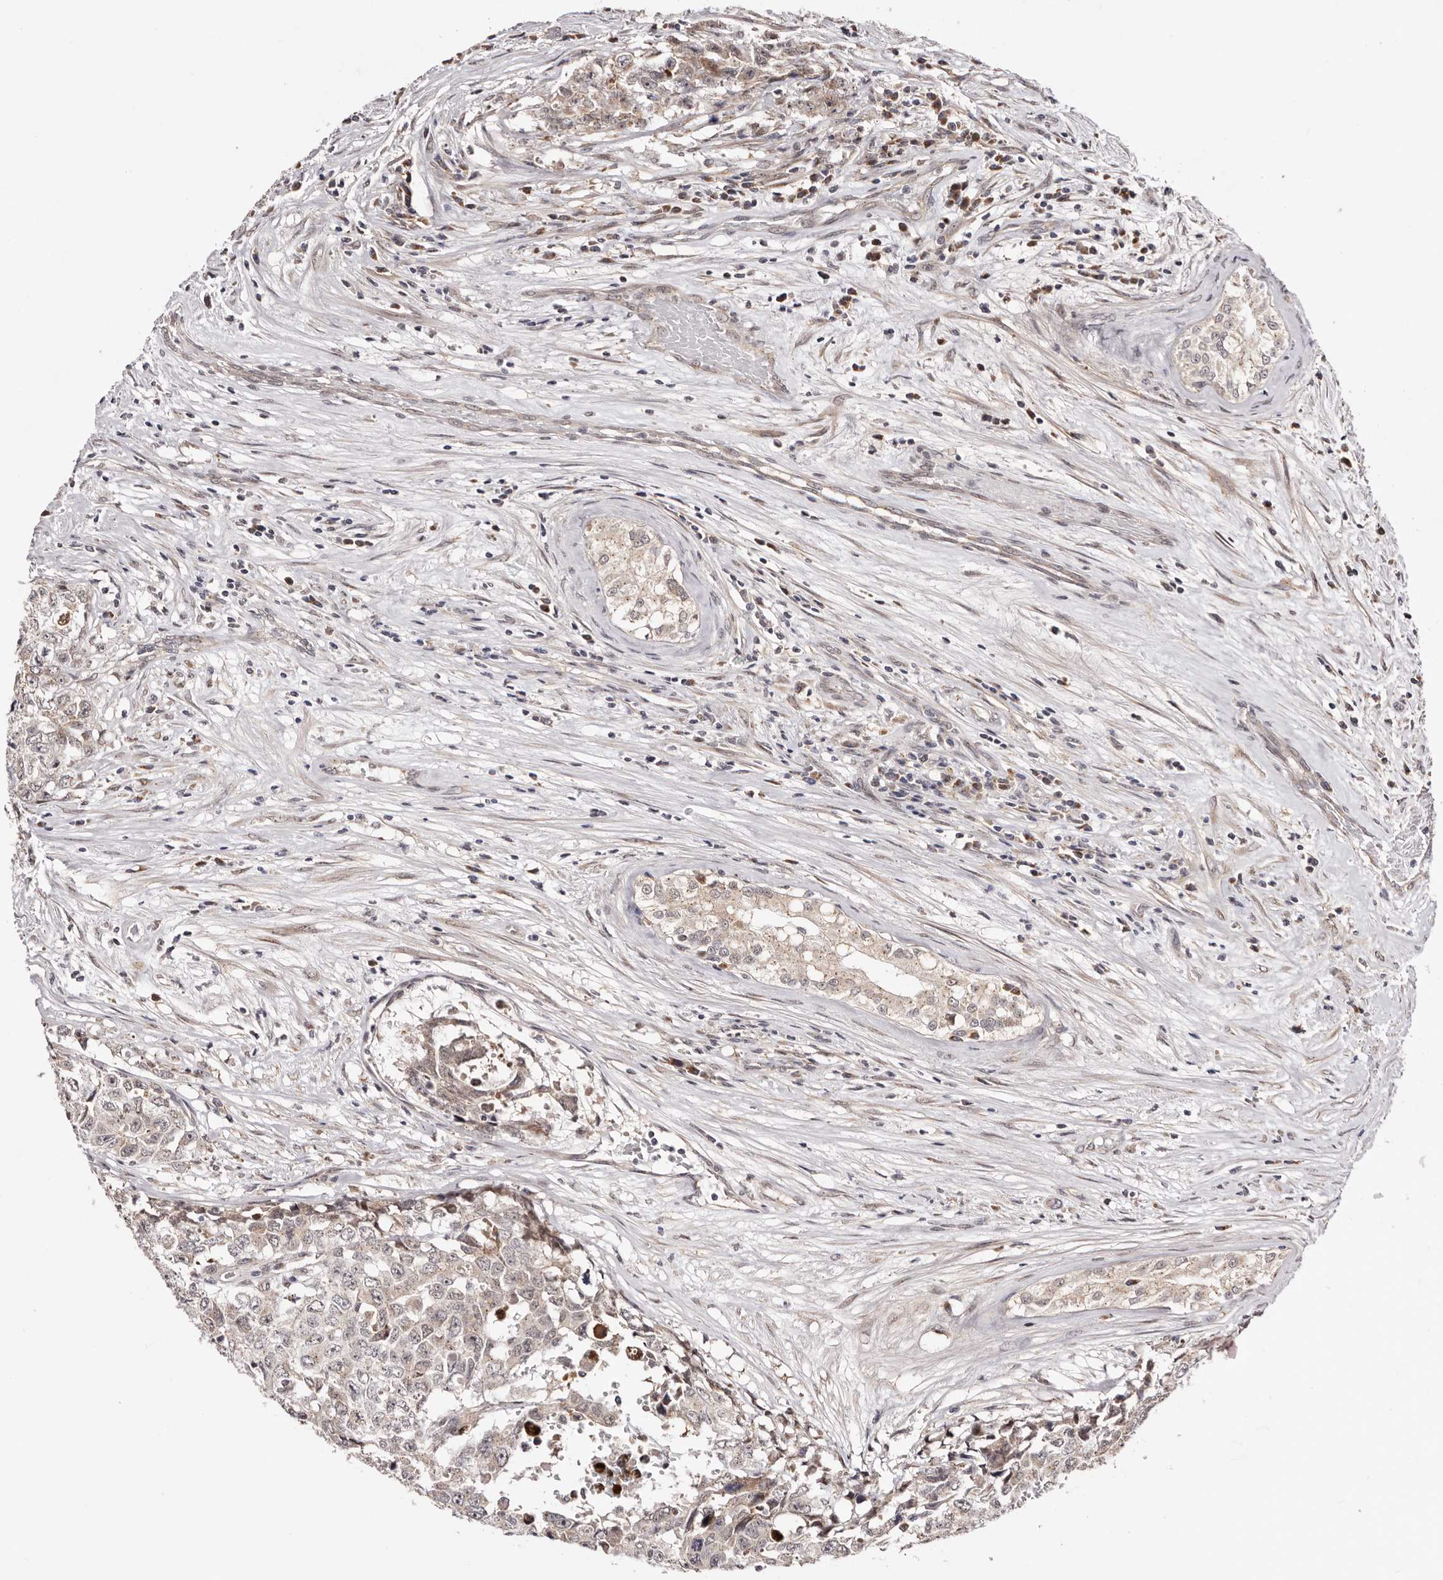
{"staining": {"intensity": "weak", "quantity": "25%-75%", "location": "cytoplasmic/membranous"}, "tissue": "testis cancer", "cell_type": "Tumor cells", "image_type": "cancer", "snomed": [{"axis": "morphology", "description": "Carcinoma, Embryonal, NOS"}, {"axis": "topography", "description": "Testis"}], "caption": "Testis cancer (embryonal carcinoma) was stained to show a protein in brown. There is low levels of weak cytoplasmic/membranous expression in approximately 25%-75% of tumor cells.", "gene": "EGR3", "patient": {"sex": "male", "age": 28}}